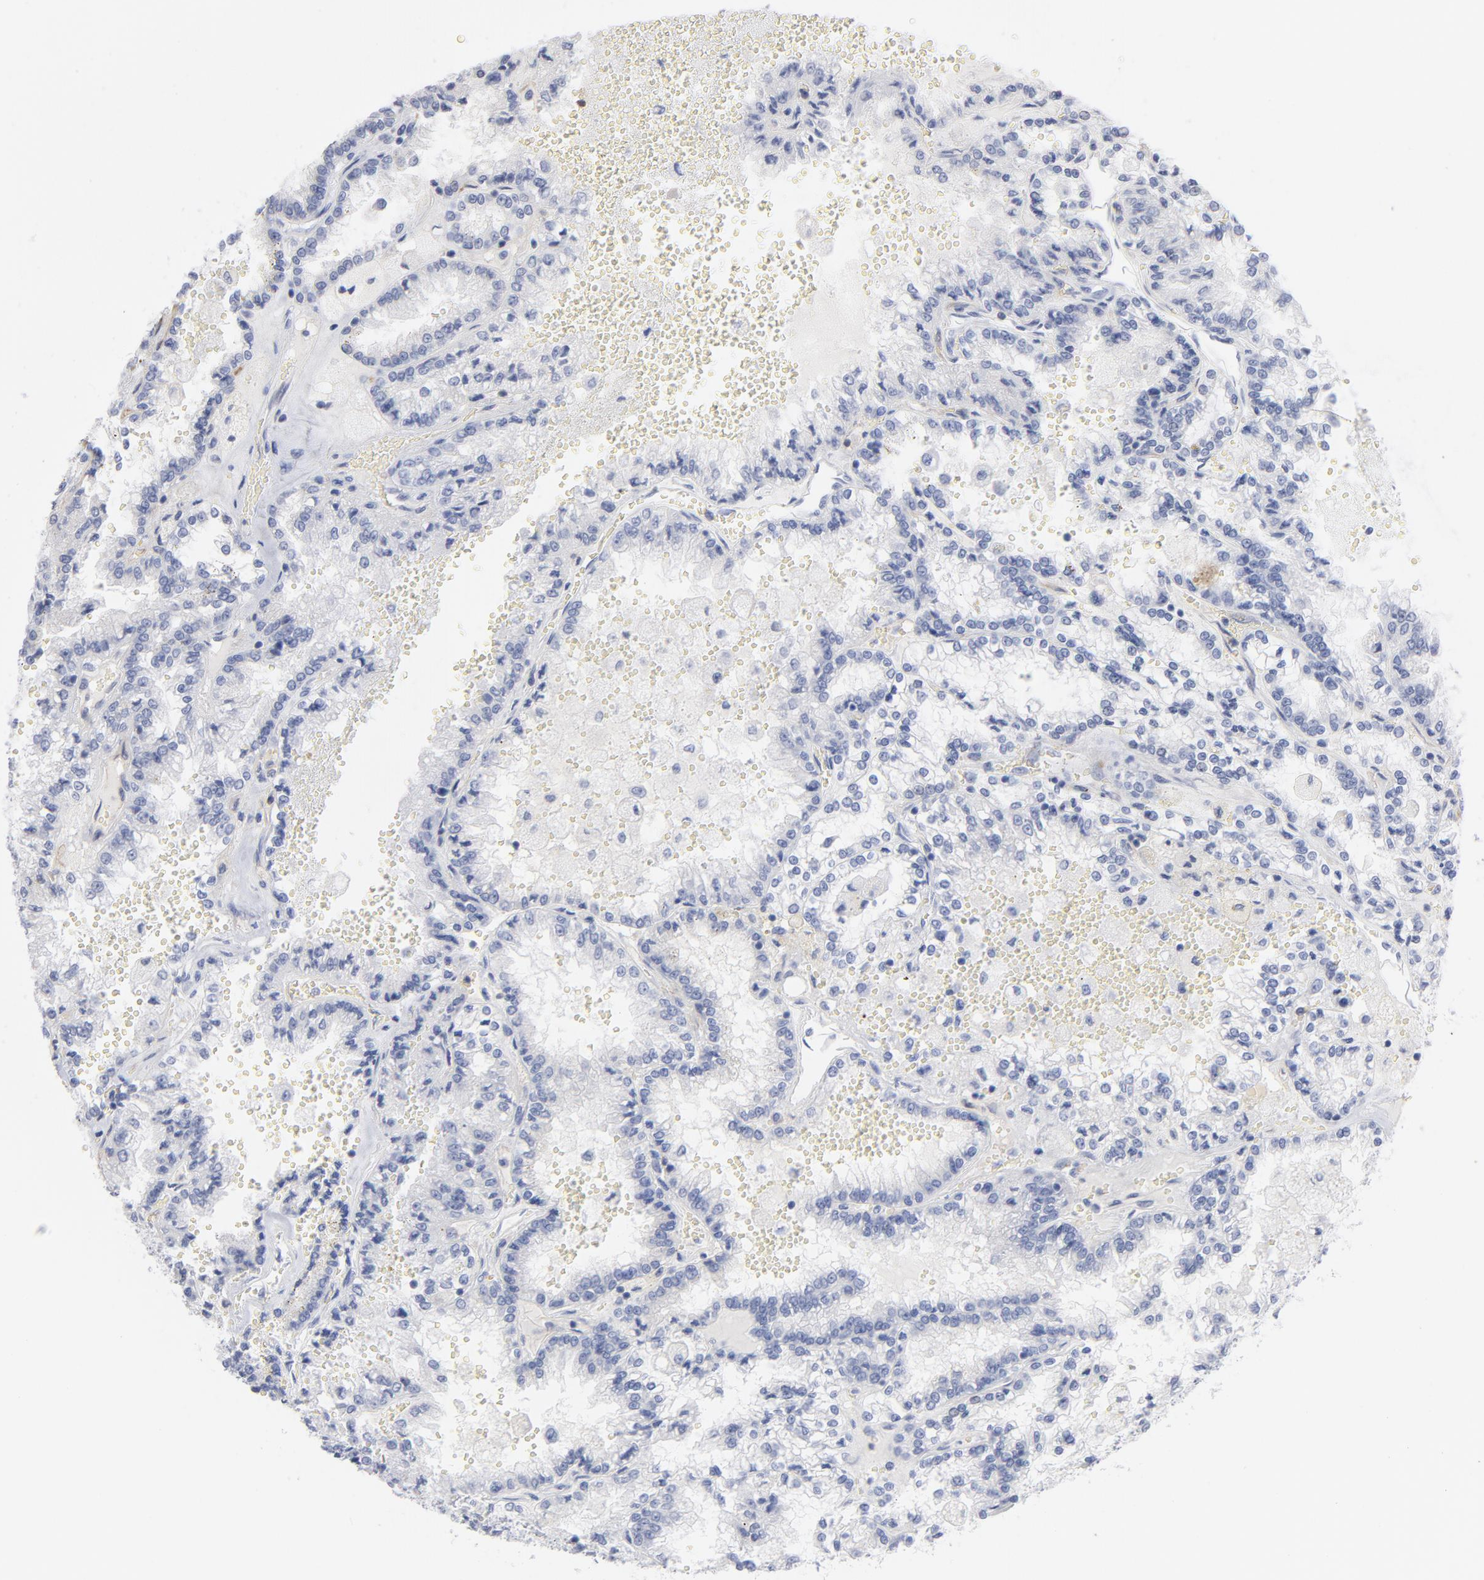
{"staining": {"intensity": "negative", "quantity": "none", "location": "none"}, "tissue": "renal cancer", "cell_type": "Tumor cells", "image_type": "cancer", "snomed": [{"axis": "morphology", "description": "Adenocarcinoma, NOS"}, {"axis": "topography", "description": "Kidney"}], "caption": "Human renal adenocarcinoma stained for a protein using immunohistochemistry (IHC) shows no positivity in tumor cells.", "gene": "P2RY8", "patient": {"sex": "female", "age": 56}}